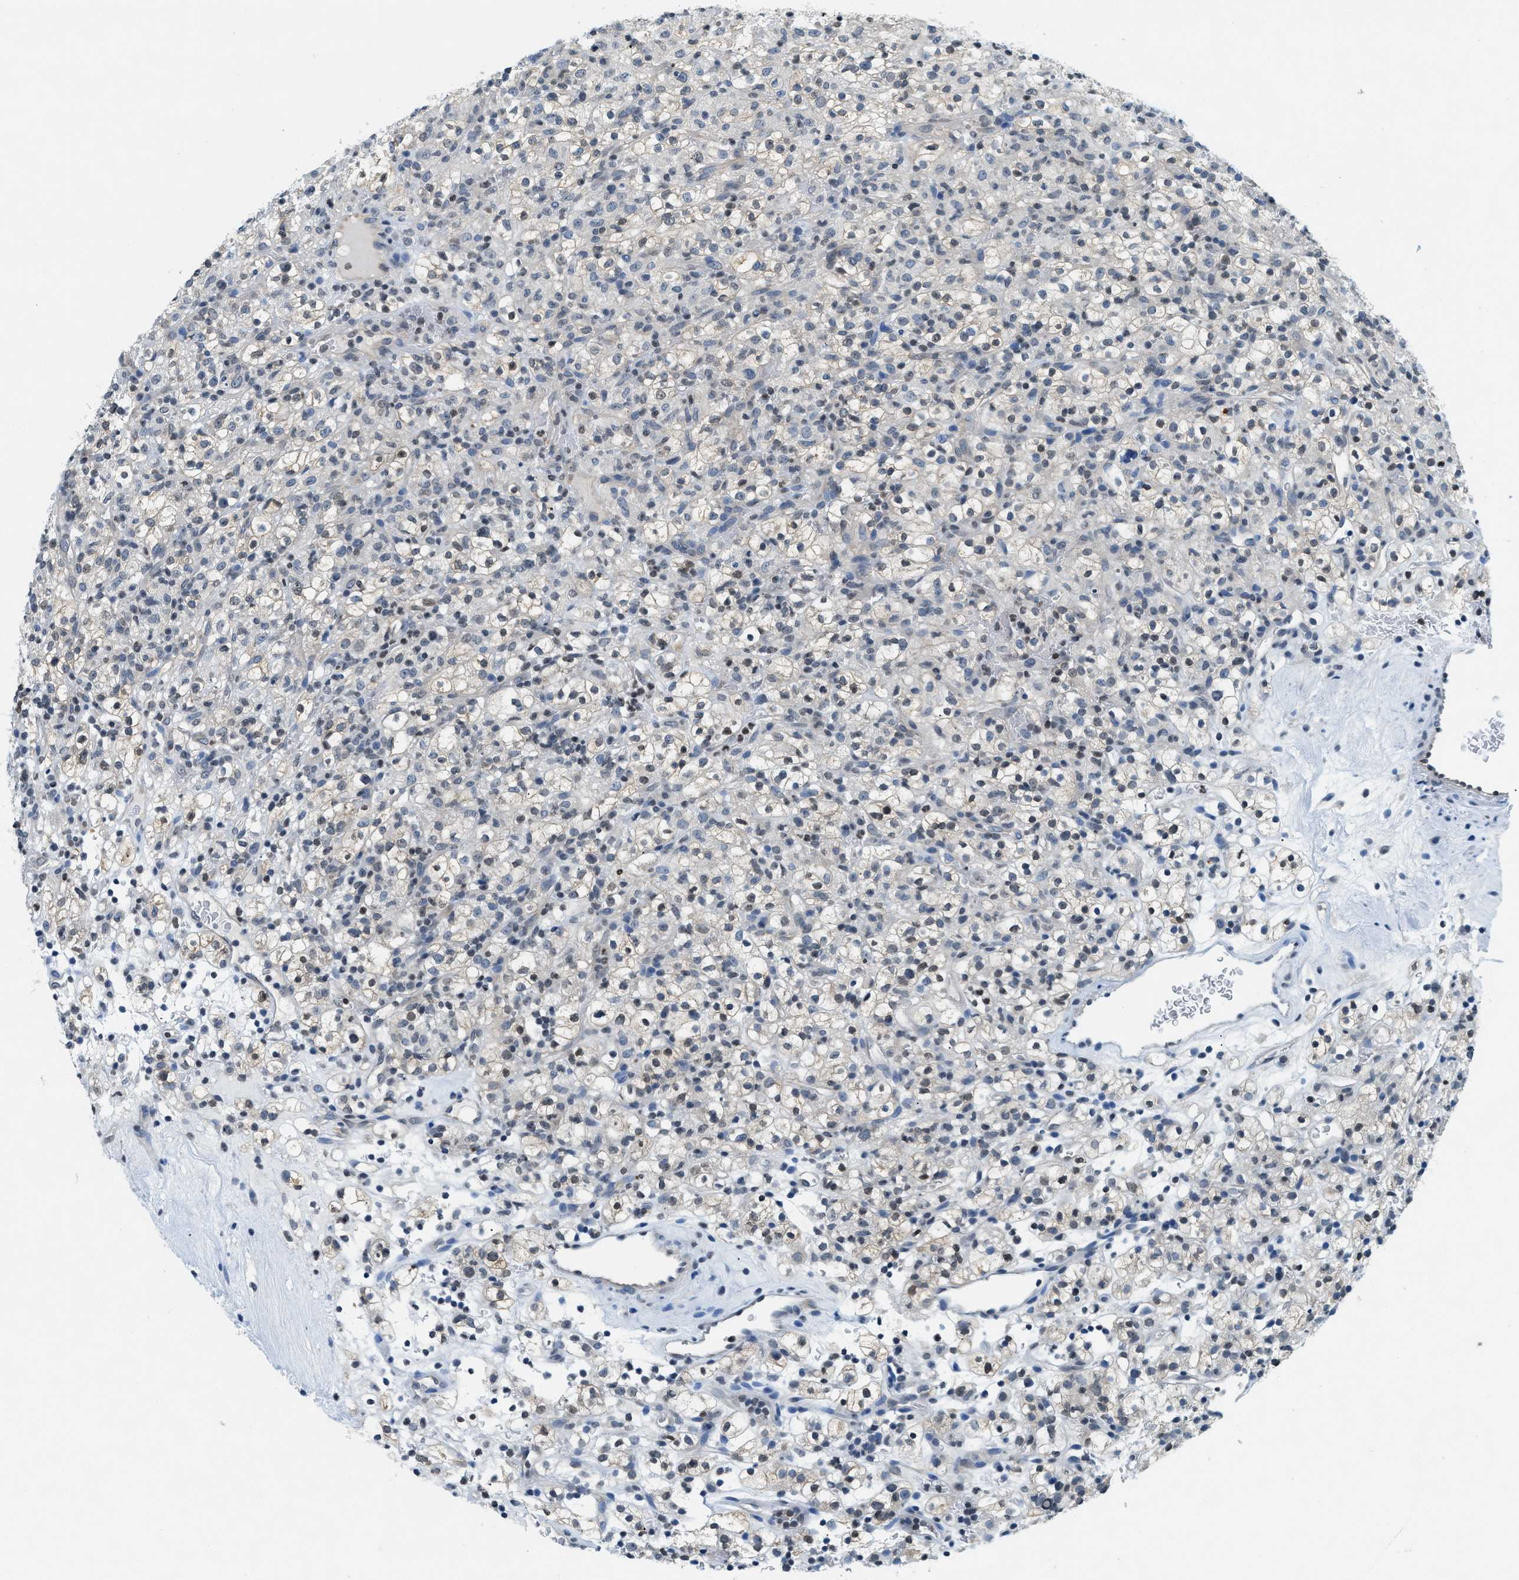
{"staining": {"intensity": "weak", "quantity": "<25%", "location": "nuclear"}, "tissue": "renal cancer", "cell_type": "Tumor cells", "image_type": "cancer", "snomed": [{"axis": "morphology", "description": "Normal tissue, NOS"}, {"axis": "morphology", "description": "Adenocarcinoma, NOS"}, {"axis": "topography", "description": "Kidney"}], "caption": "Immunohistochemistry histopathology image of adenocarcinoma (renal) stained for a protein (brown), which displays no positivity in tumor cells.", "gene": "UVRAG", "patient": {"sex": "female", "age": 72}}